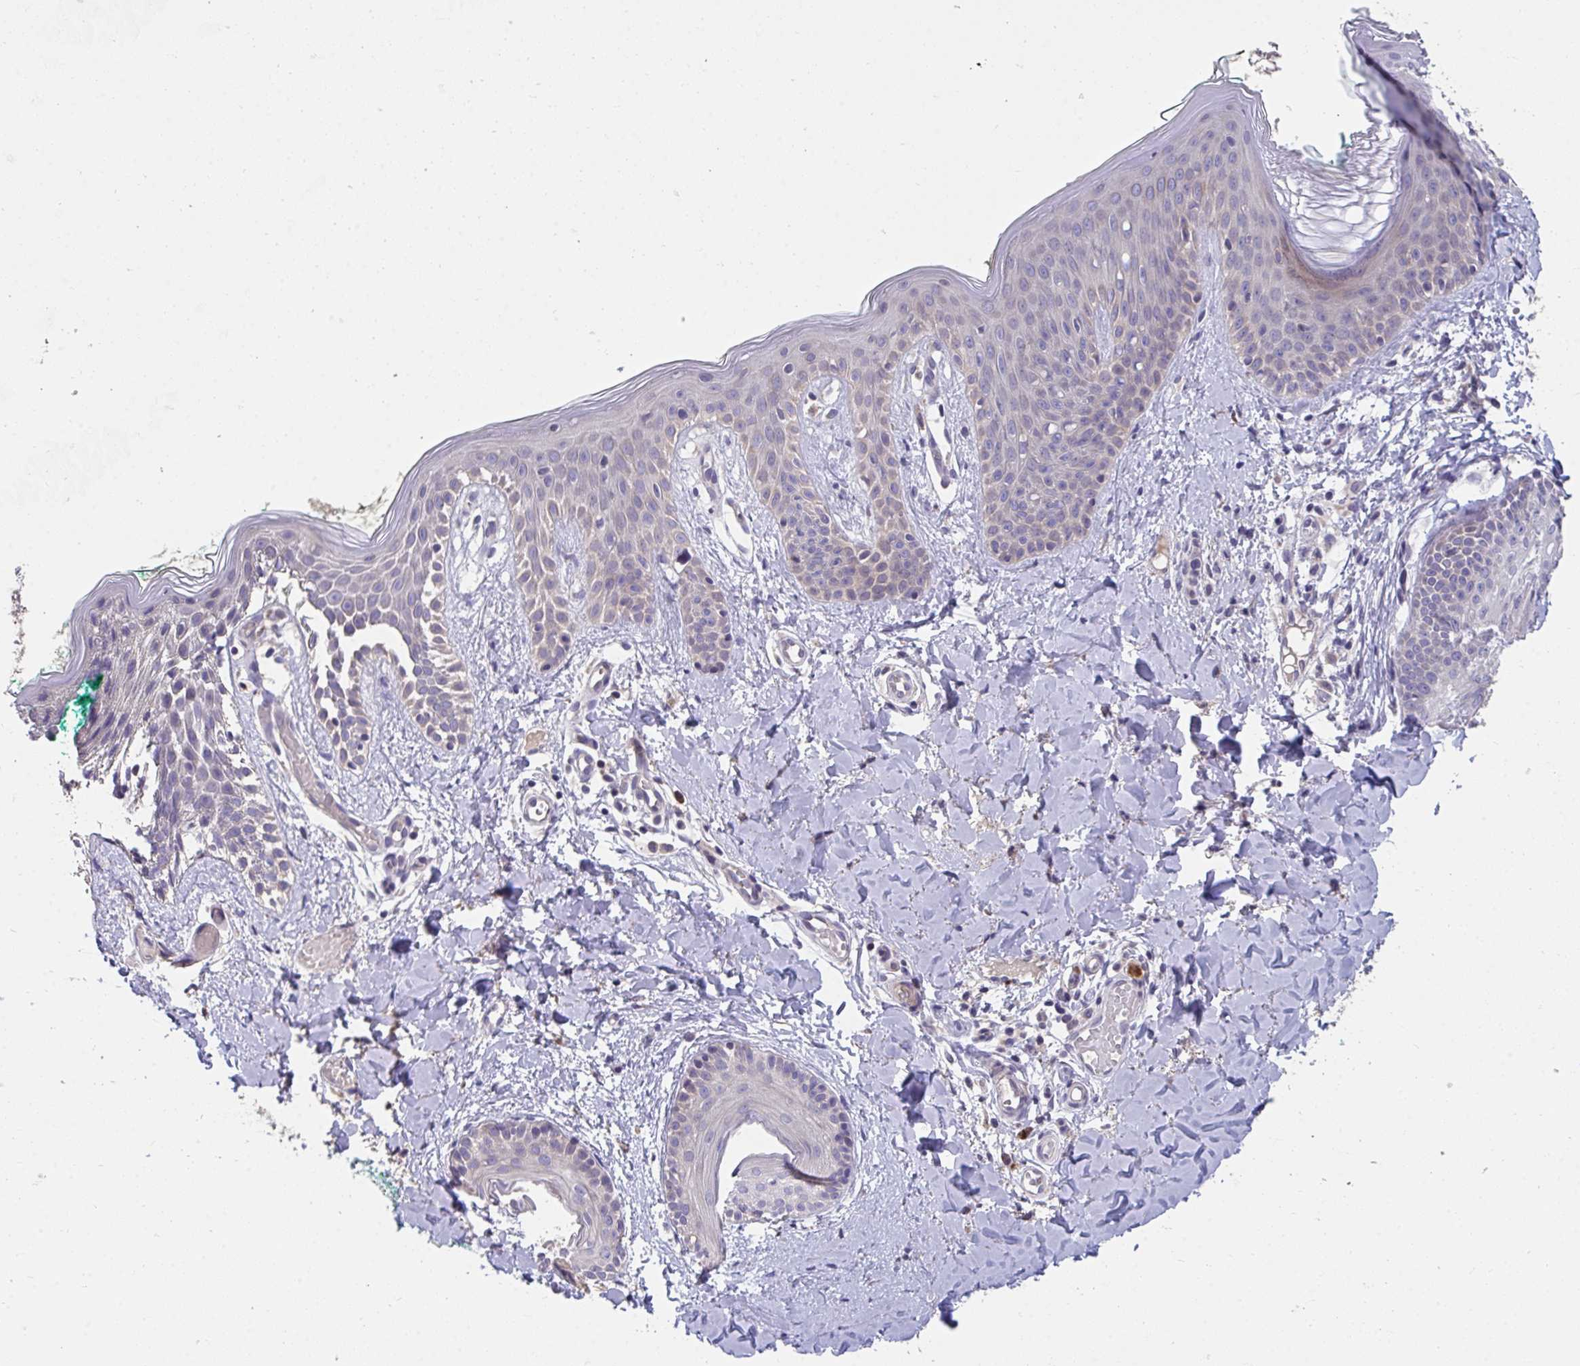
{"staining": {"intensity": "negative", "quantity": "none", "location": "none"}, "tissue": "skin", "cell_type": "Fibroblasts", "image_type": "normal", "snomed": [{"axis": "morphology", "description": "Normal tissue, NOS"}, {"axis": "topography", "description": "Skin"}], "caption": "Histopathology image shows no significant protein positivity in fibroblasts of unremarkable skin. (DAB immunohistochemistry, high magnification).", "gene": "SUSD4", "patient": {"sex": "male", "age": 16}}